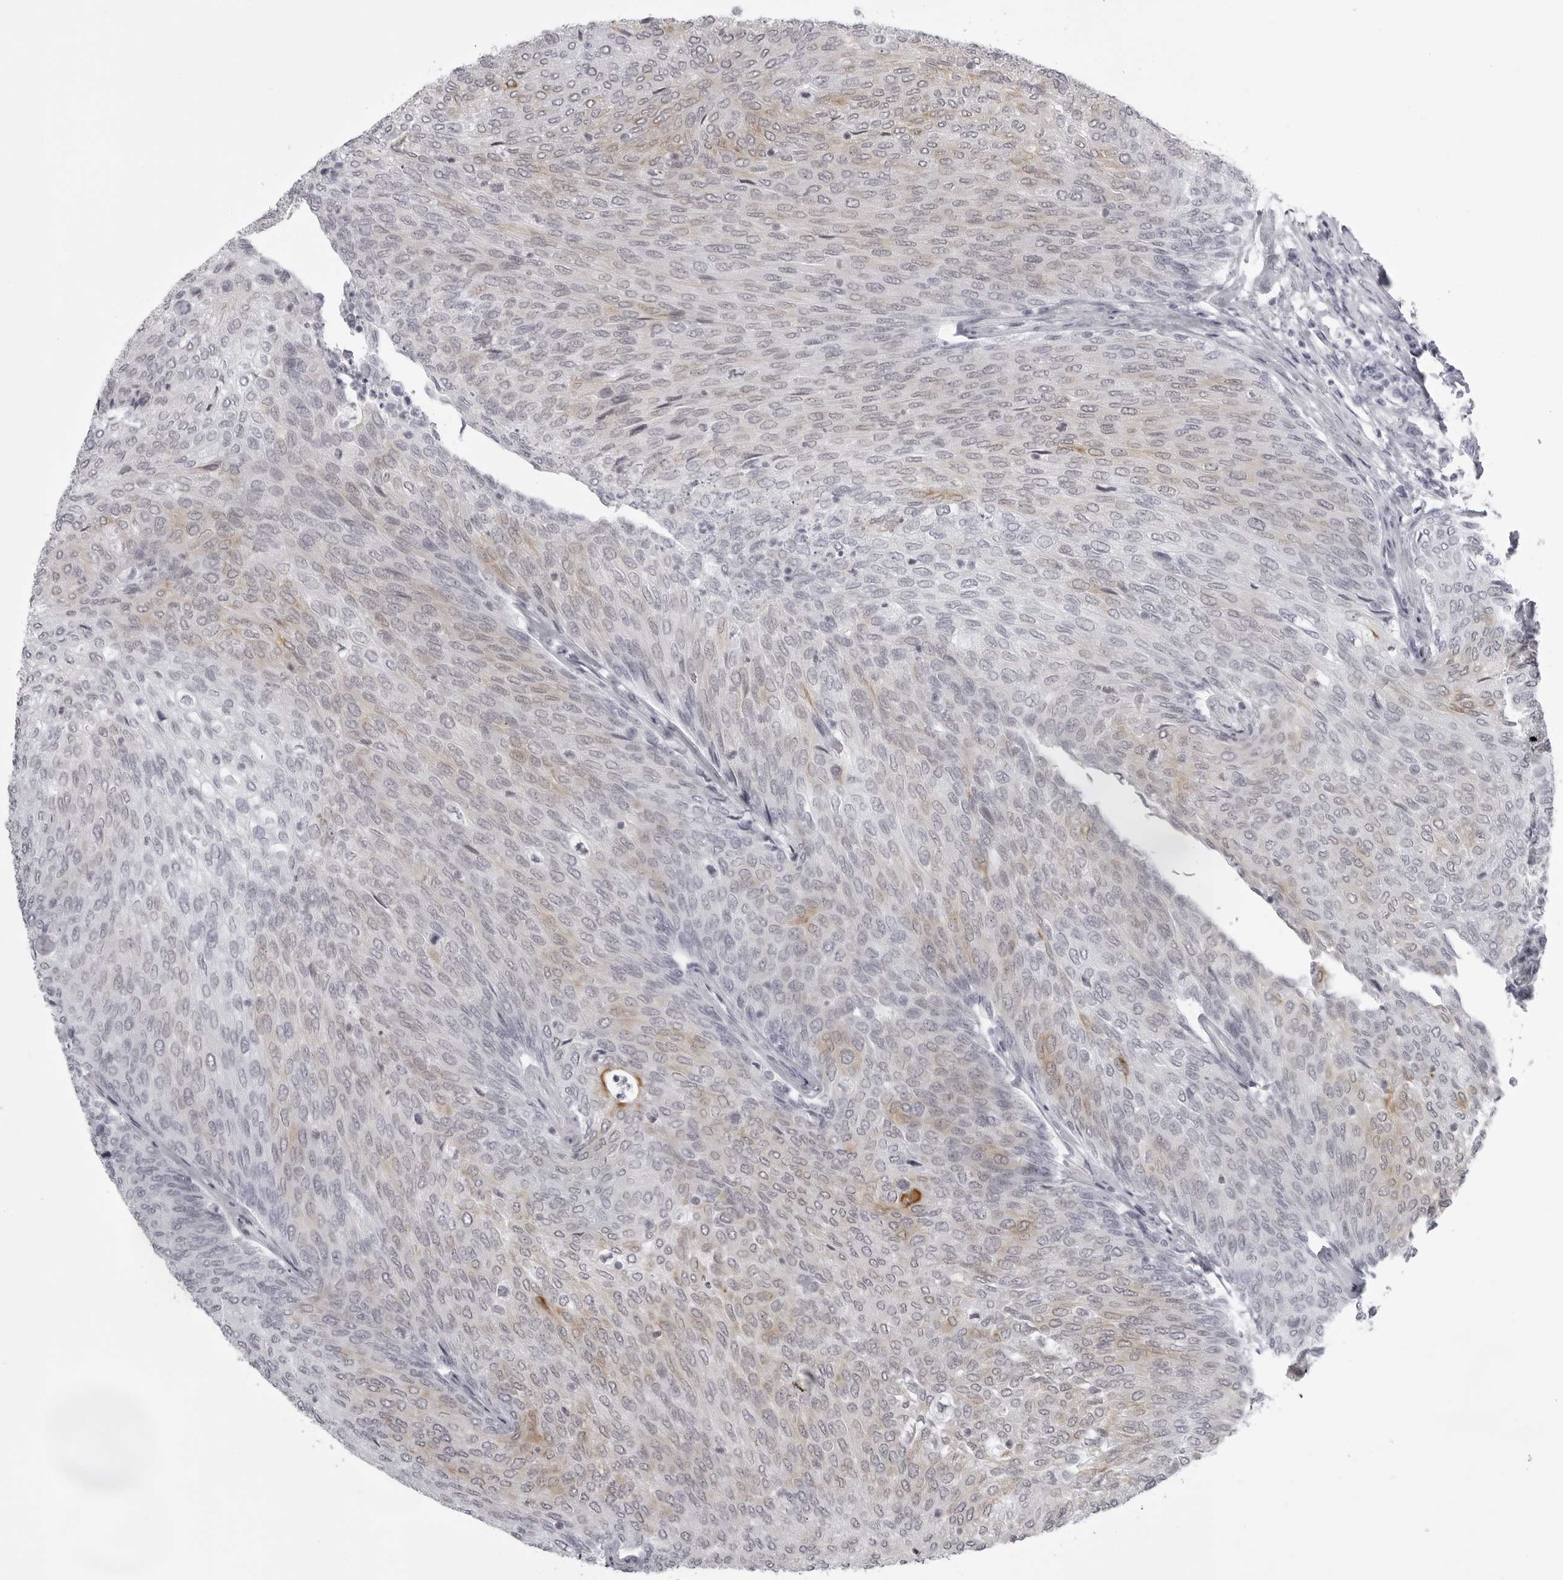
{"staining": {"intensity": "weak", "quantity": "25%-75%", "location": "cytoplasmic/membranous"}, "tissue": "urothelial cancer", "cell_type": "Tumor cells", "image_type": "cancer", "snomed": [{"axis": "morphology", "description": "Urothelial carcinoma, Low grade"}, {"axis": "topography", "description": "Urinary bladder"}], "caption": "Protein staining of urothelial cancer tissue exhibits weak cytoplasmic/membranous staining in approximately 25%-75% of tumor cells.", "gene": "UROD", "patient": {"sex": "female", "age": 79}}